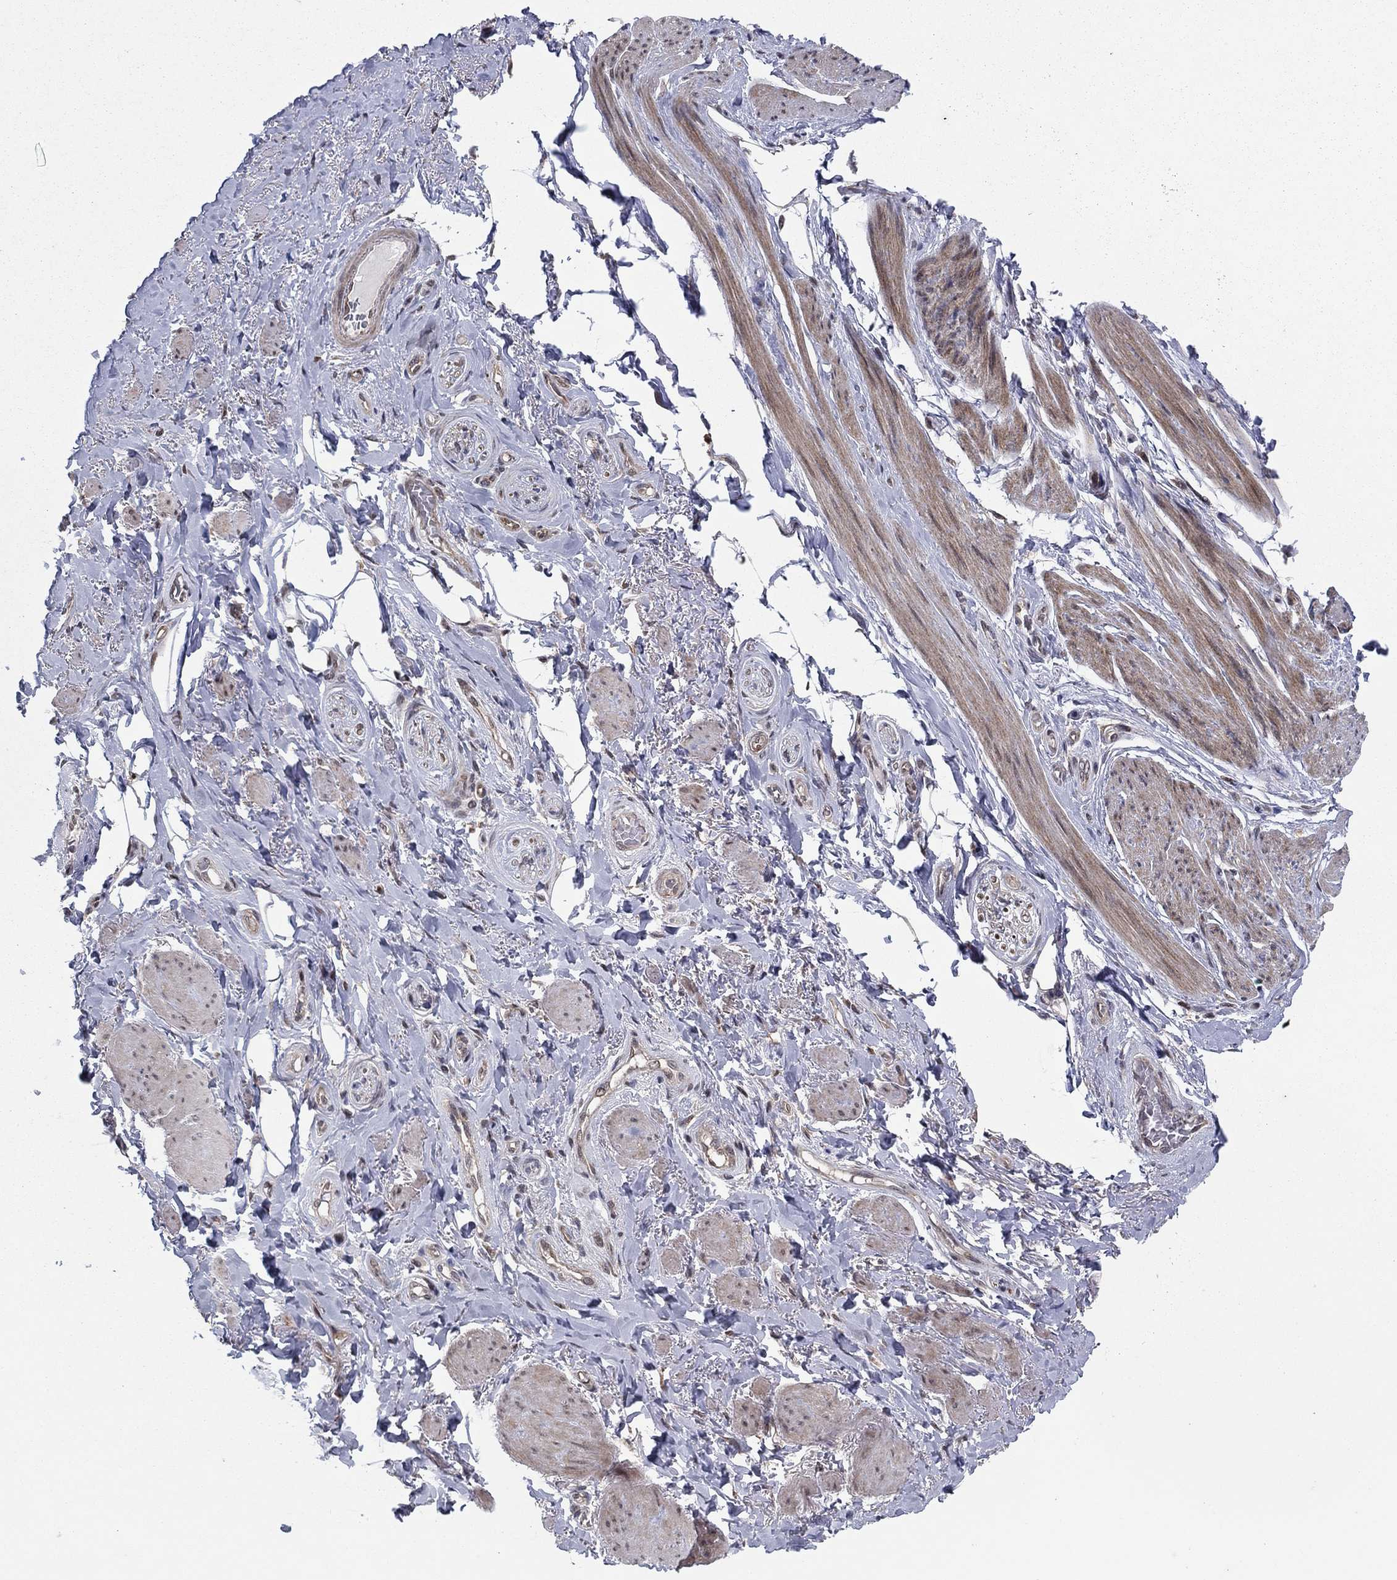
{"staining": {"intensity": "negative", "quantity": "none", "location": "none"}, "tissue": "adipose tissue", "cell_type": "Adipocytes", "image_type": "normal", "snomed": [{"axis": "morphology", "description": "Normal tissue, NOS"}, {"axis": "topography", "description": "Skeletal muscle"}, {"axis": "topography", "description": "Anal"}, {"axis": "topography", "description": "Peripheral nerve tissue"}], "caption": "Immunohistochemistry (IHC) image of unremarkable human adipose tissue stained for a protein (brown), which demonstrates no staining in adipocytes.", "gene": "PSMC1", "patient": {"sex": "male", "age": 53}}